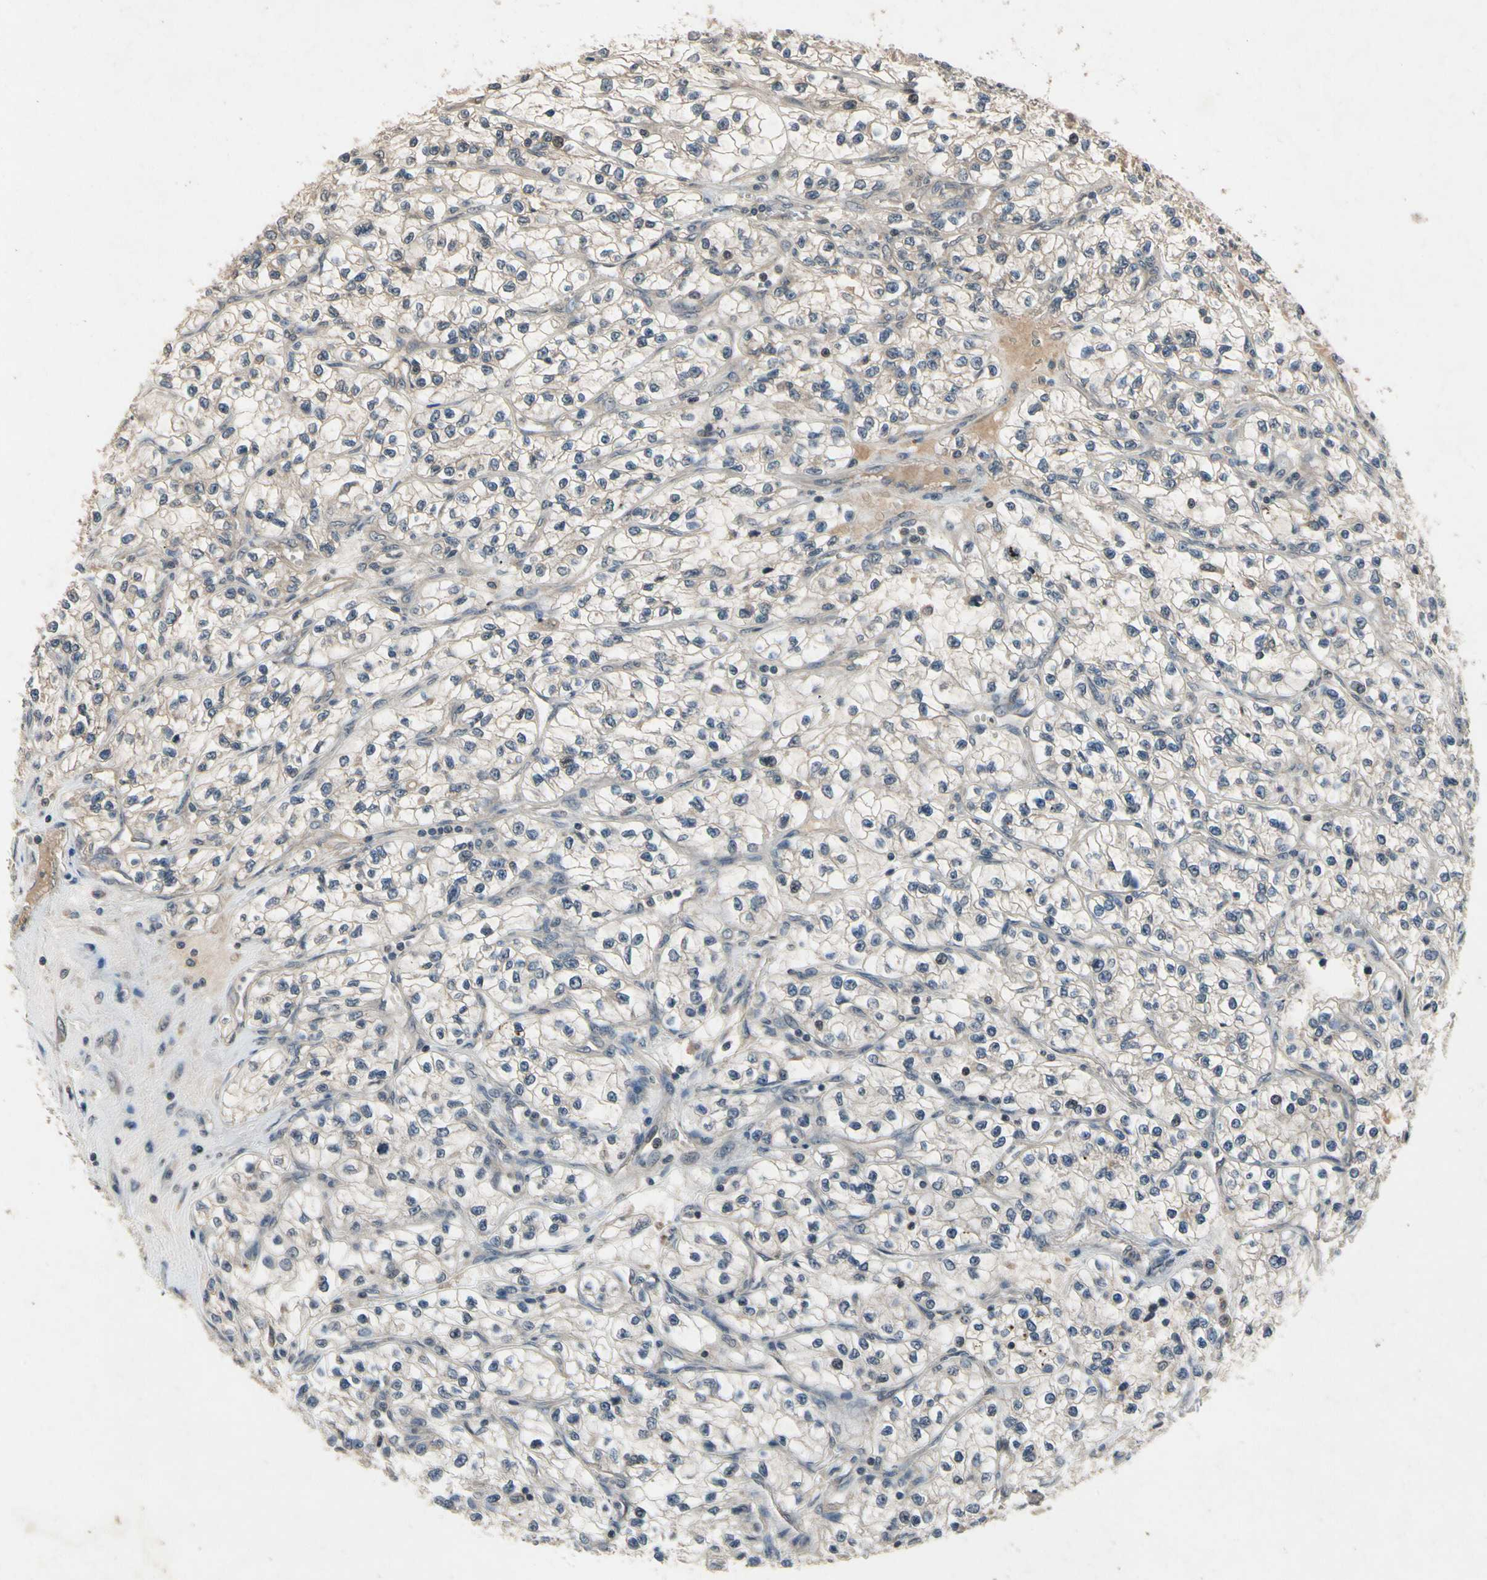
{"staining": {"intensity": "weak", "quantity": "<25%", "location": "cytoplasmic/membranous"}, "tissue": "renal cancer", "cell_type": "Tumor cells", "image_type": "cancer", "snomed": [{"axis": "morphology", "description": "Adenocarcinoma, NOS"}, {"axis": "topography", "description": "Kidney"}], "caption": "High power microscopy photomicrograph of an immunohistochemistry (IHC) image of renal adenocarcinoma, revealing no significant expression in tumor cells.", "gene": "DPY19L3", "patient": {"sex": "female", "age": 57}}